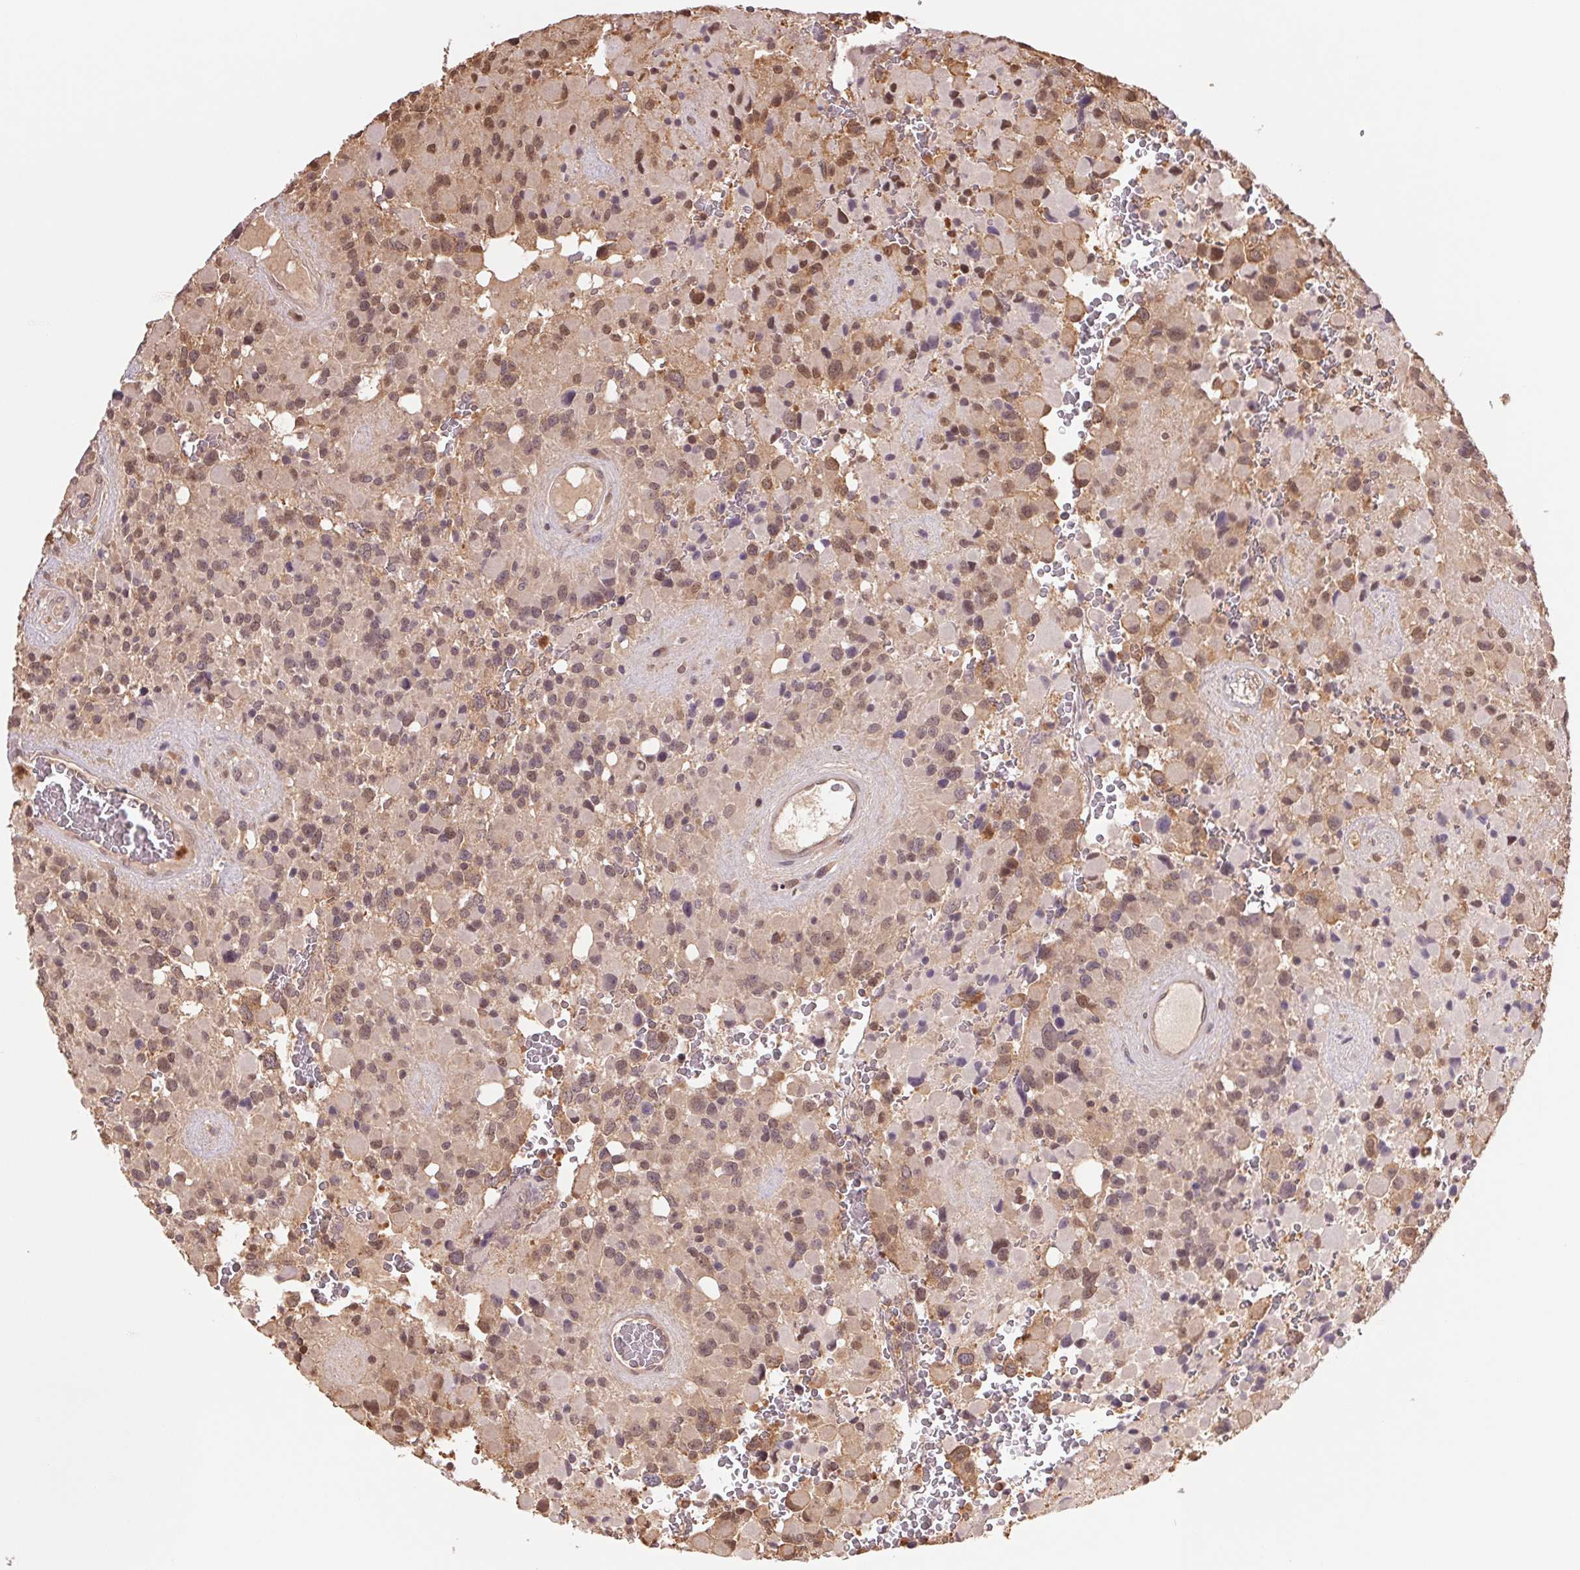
{"staining": {"intensity": "weak", "quantity": "25%-75%", "location": "nuclear"}, "tissue": "glioma", "cell_type": "Tumor cells", "image_type": "cancer", "snomed": [{"axis": "morphology", "description": "Glioma, malignant, High grade"}, {"axis": "topography", "description": "Brain"}], "caption": "Protein staining of glioma tissue demonstrates weak nuclear expression in approximately 25%-75% of tumor cells. (DAB = brown stain, brightfield microscopy at high magnification).", "gene": "CDC123", "patient": {"sex": "female", "age": 40}}